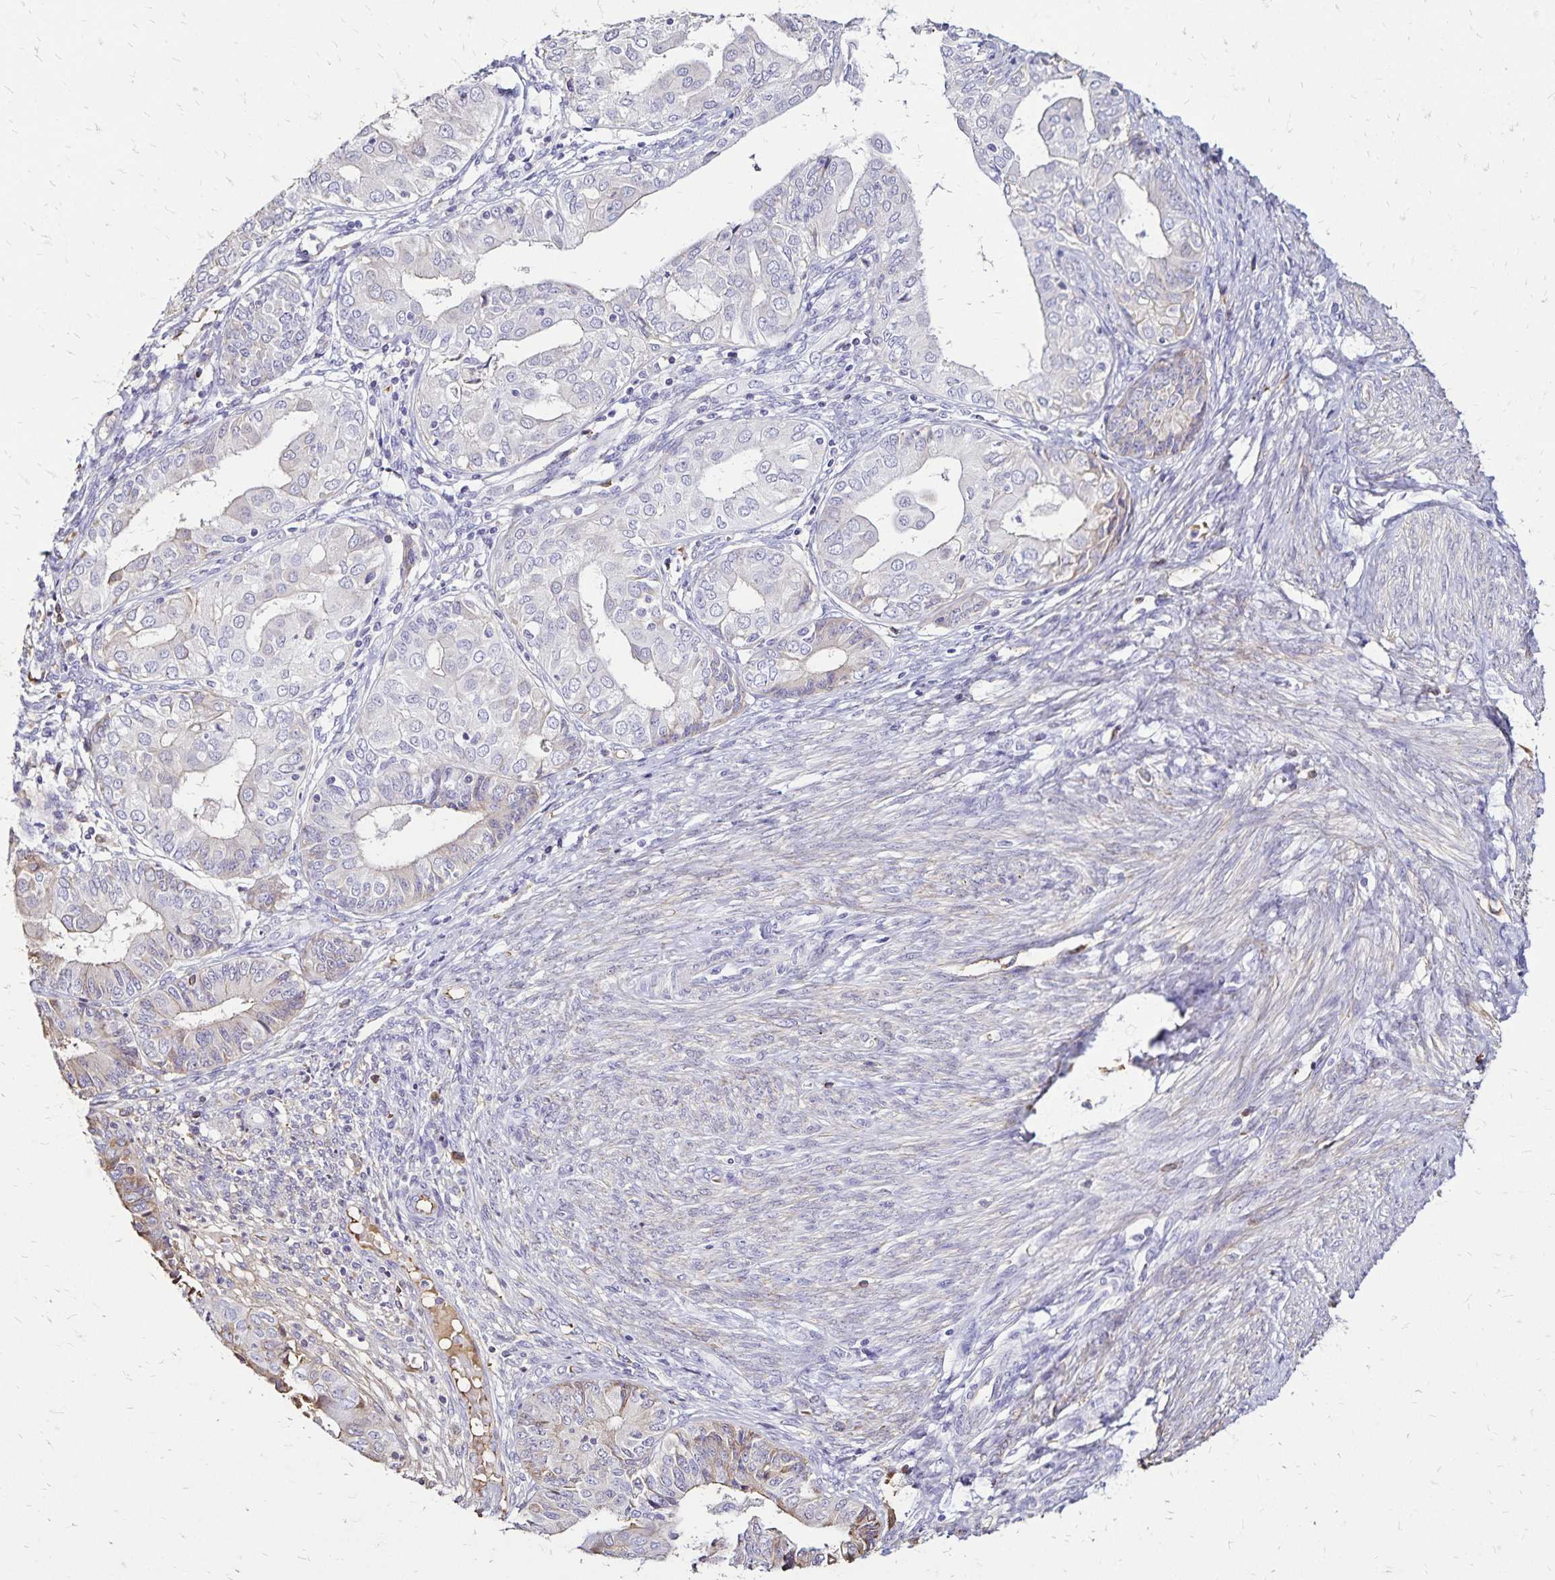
{"staining": {"intensity": "negative", "quantity": "none", "location": "none"}, "tissue": "endometrial cancer", "cell_type": "Tumor cells", "image_type": "cancer", "snomed": [{"axis": "morphology", "description": "Adenocarcinoma, NOS"}, {"axis": "topography", "description": "Endometrium"}], "caption": "Immunohistochemical staining of endometrial cancer displays no significant expression in tumor cells.", "gene": "KISS1", "patient": {"sex": "female", "age": 68}}